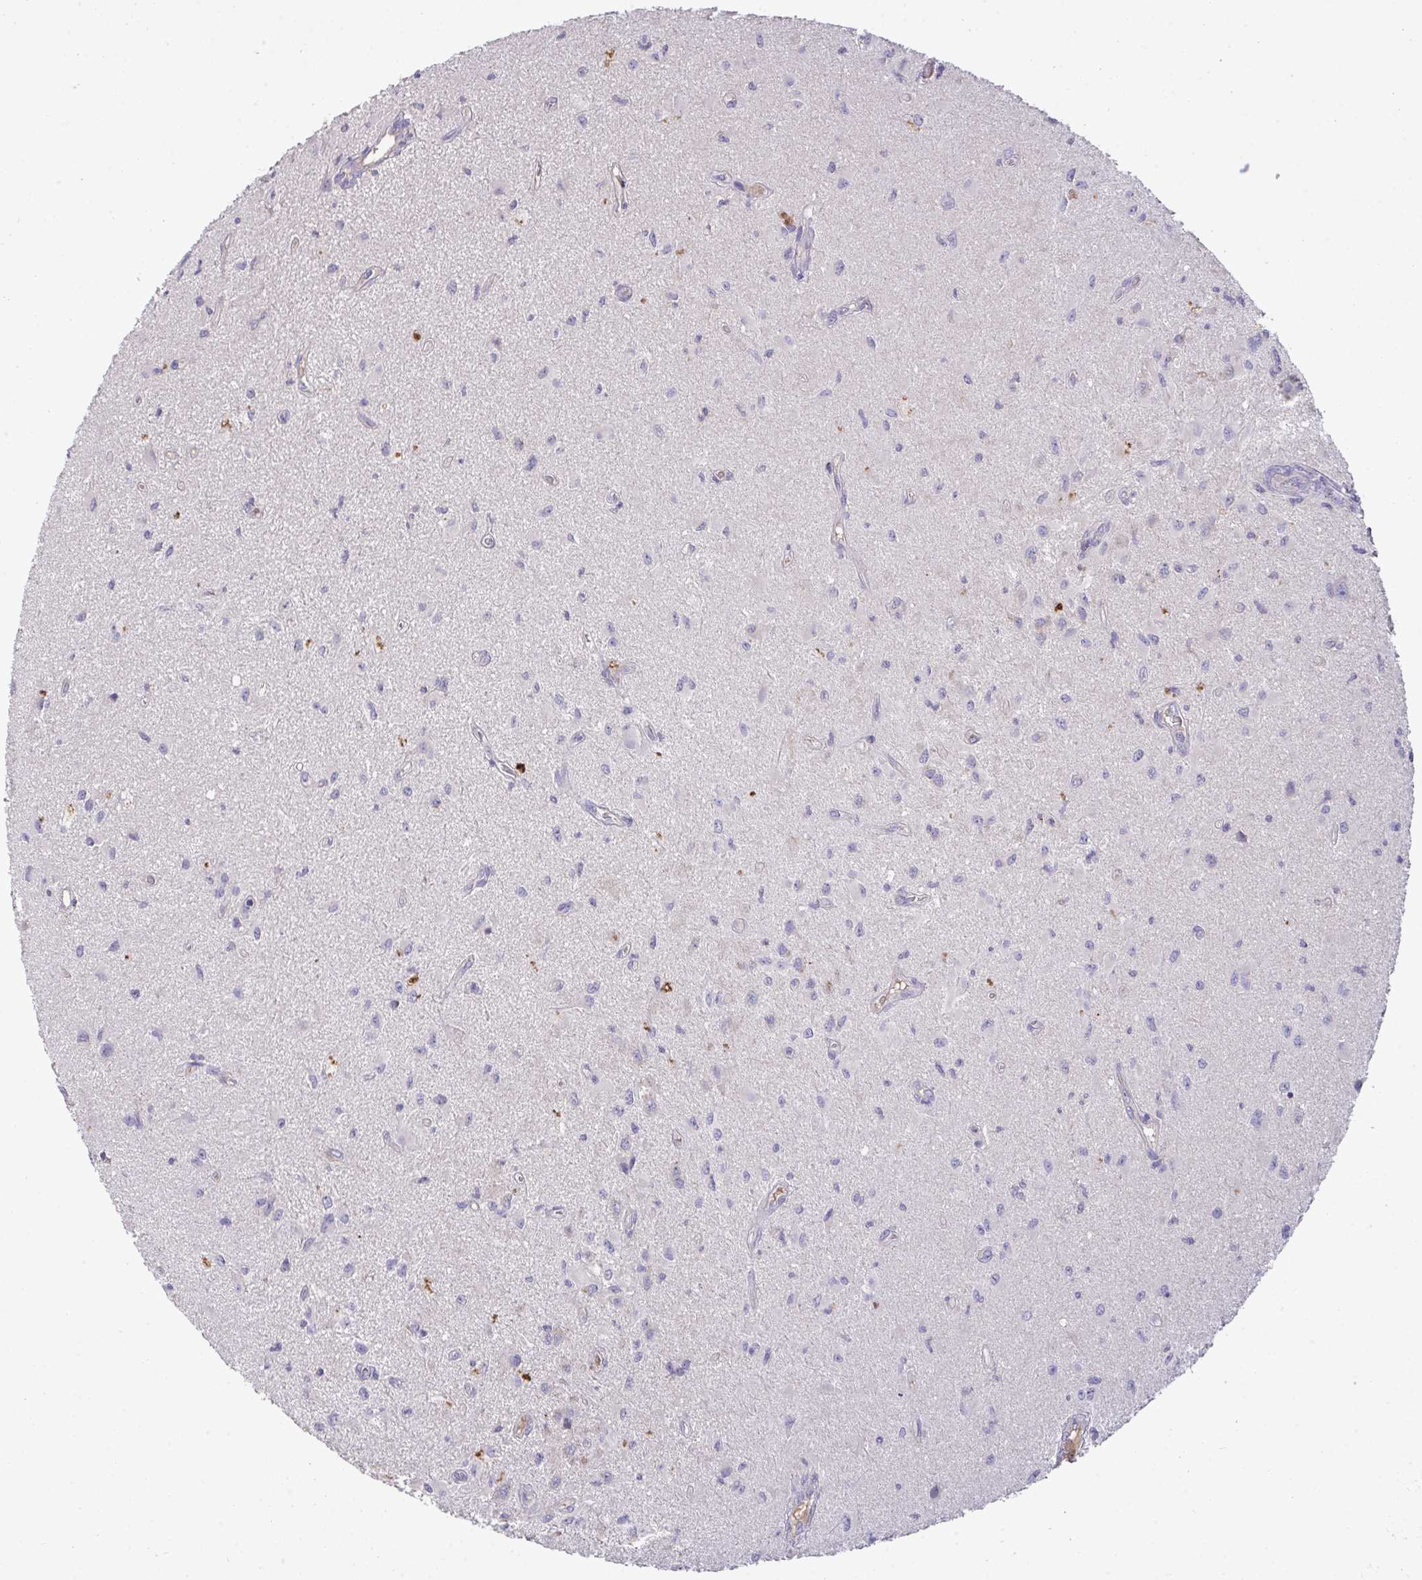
{"staining": {"intensity": "negative", "quantity": "none", "location": "none"}, "tissue": "glioma", "cell_type": "Tumor cells", "image_type": "cancer", "snomed": [{"axis": "morphology", "description": "Glioma, malignant, High grade"}, {"axis": "topography", "description": "Brain"}], "caption": "The micrograph displays no significant staining in tumor cells of malignant high-grade glioma.", "gene": "ZNF581", "patient": {"sex": "male", "age": 67}}